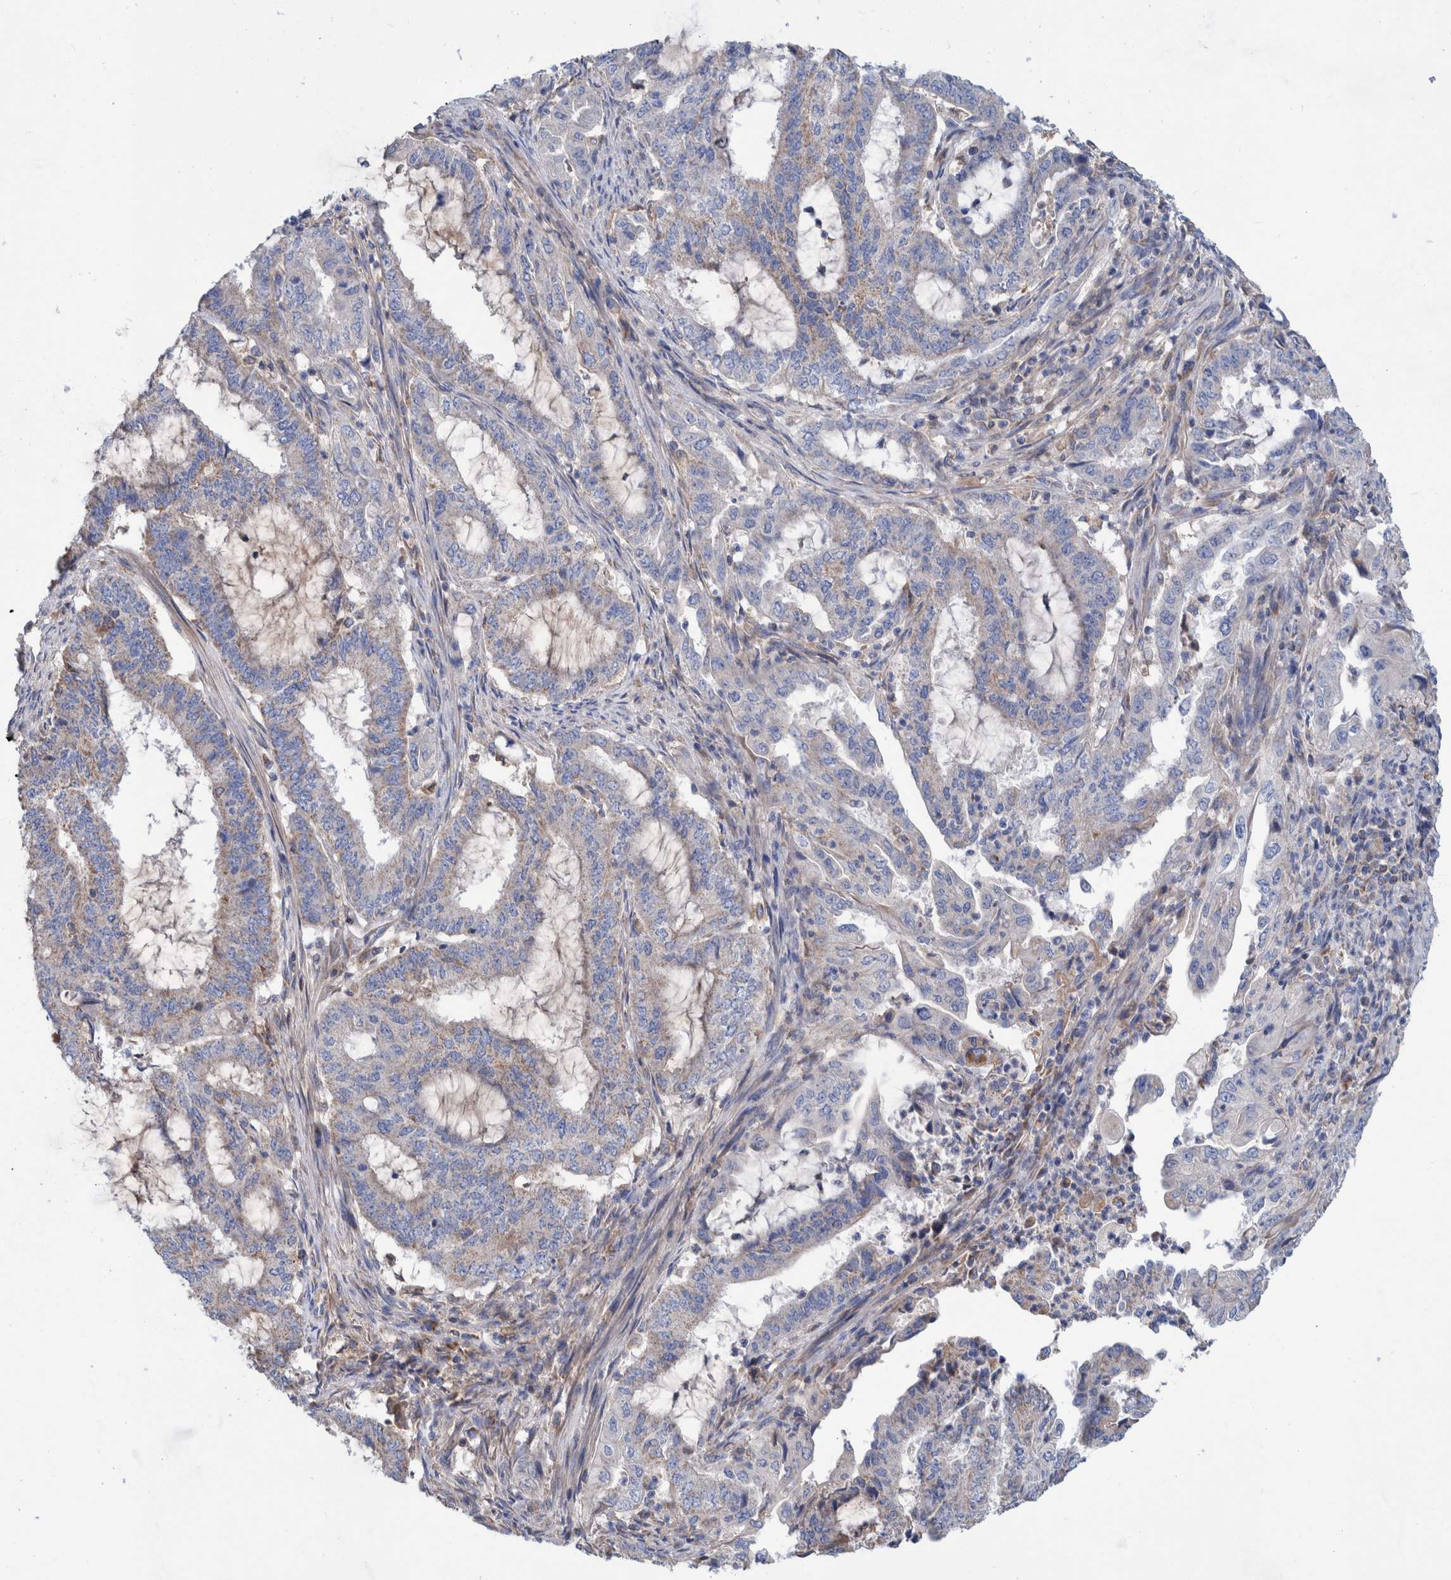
{"staining": {"intensity": "weak", "quantity": "25%-75%", "location": "cytoplasmic/membranous"}, "tissue": "endometrial cancer", "cell_type": "Tumor cells", "image_type": "cancer", "snomed": [{"axis": "morphology", "description": "Adenocarcinoma, NOS"}, {"axis": "topography", "description": "Endometrium"}], "caption": "Immunohistochemical staining of human endometrial cancer reveals weak cytoplasmic/membranous protein expression in approximately 25%-75% of tumor cells. Immunohistochemistry (ihc) stains the protein of interest in brown and the nuclei are stained blue.", "gene": "DECR1", "patient": {"sex": "female", "age": 51}}